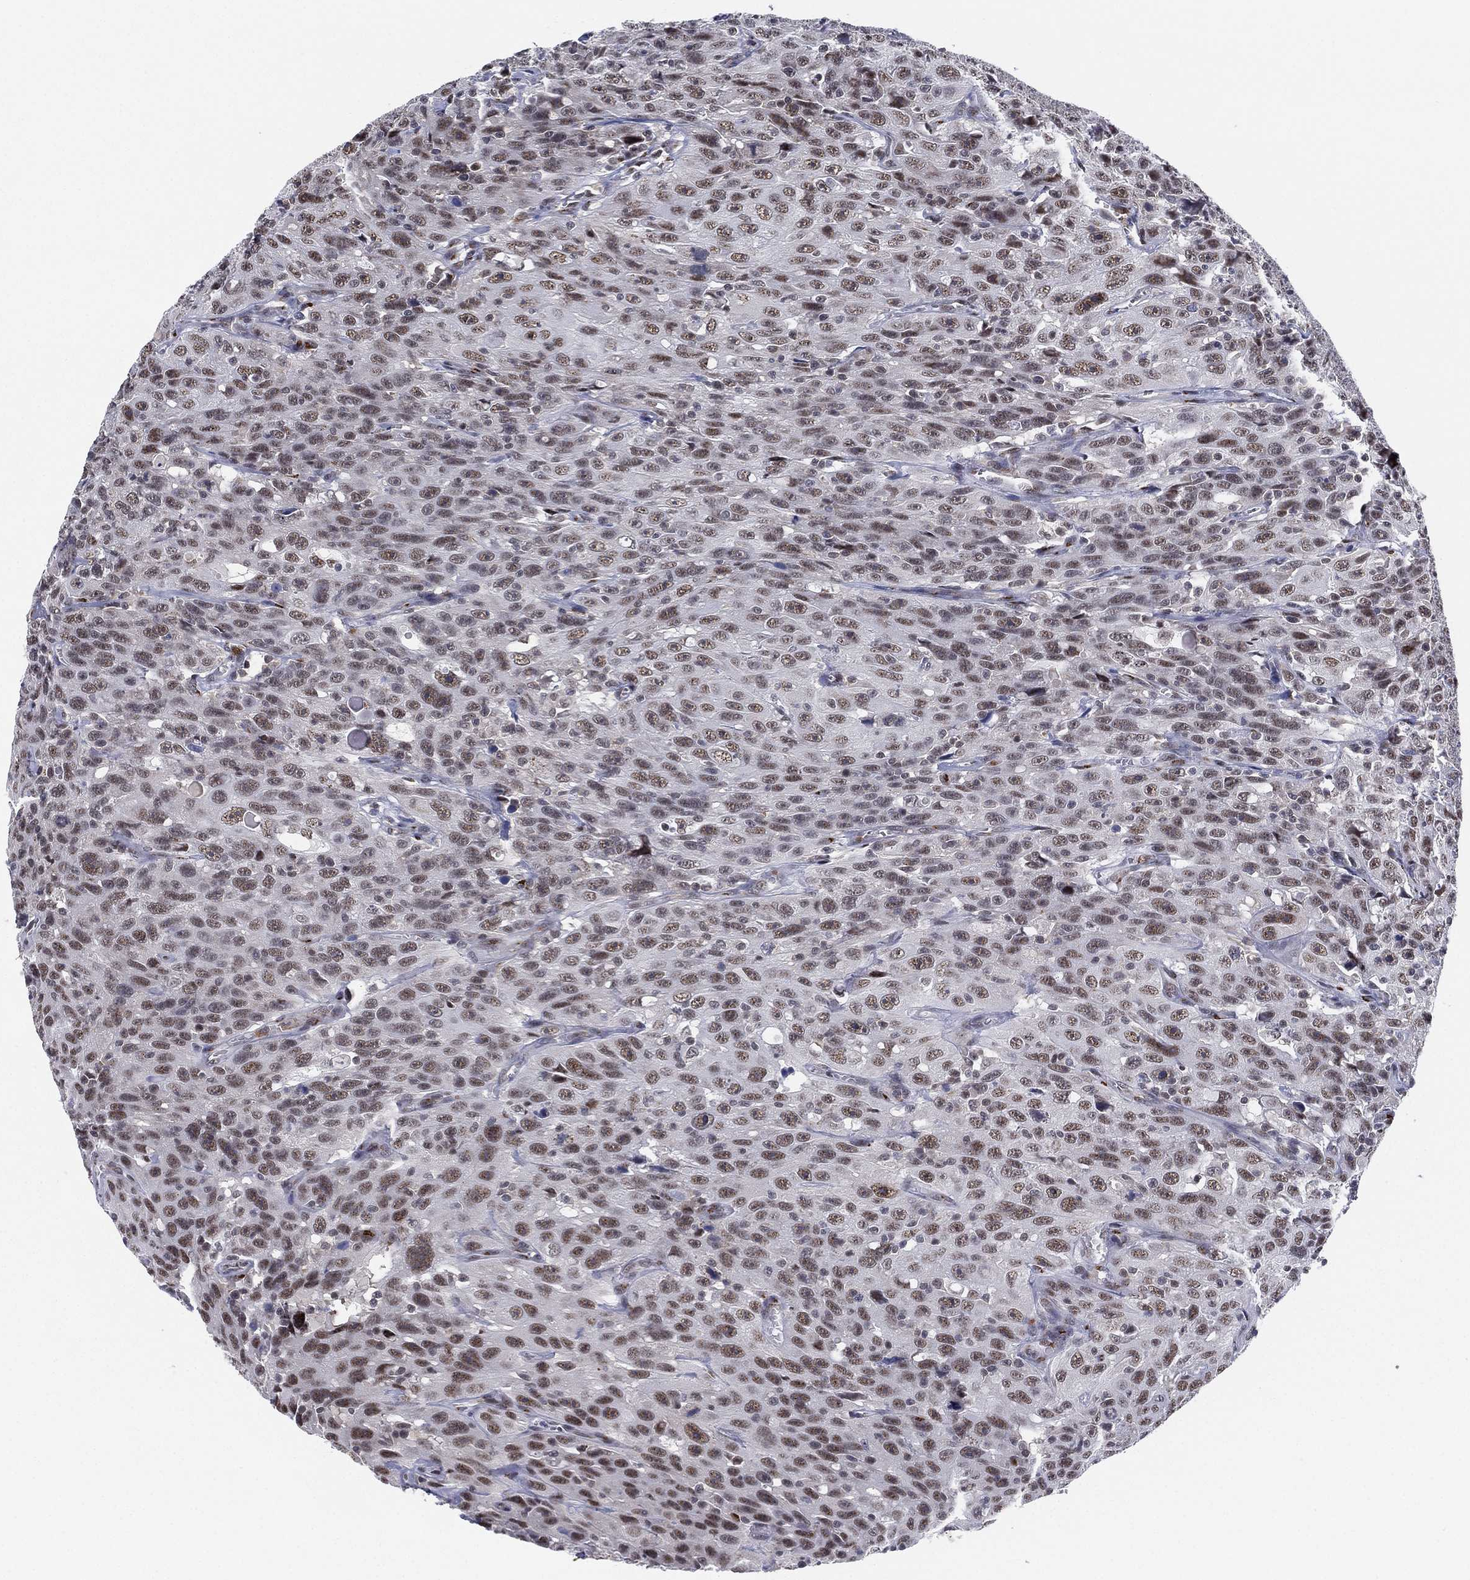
{"staining": {"intensity": "weak", "quantity": "25%-75%", "location": "nuclear"}, "tissue": "urothelial cancer", "cell_type": "Tumor cells", "image_type": "cancer", "snomed": [{"axis": "morphology", "description": "Urothelial carcinoma, NOS"}, {"axis": "morphology", "description": "Urothelial carcinoma, High grade"}, {"axis": "topography", "description": "Urinary bladder"}], "caption": "Urothelial cancer tissue demonstrates weak nuclear expression in about 25%-75% of tumor cells, visualized by immunohistochemistry. Using DAB (3,3'-diaminobenzidine) (brown) and hematoxylin (blue) stains, captured at high magnification using brightfield microscopy.", "gene": "CD177", "patient": {"sex": "female", "age": 73}}